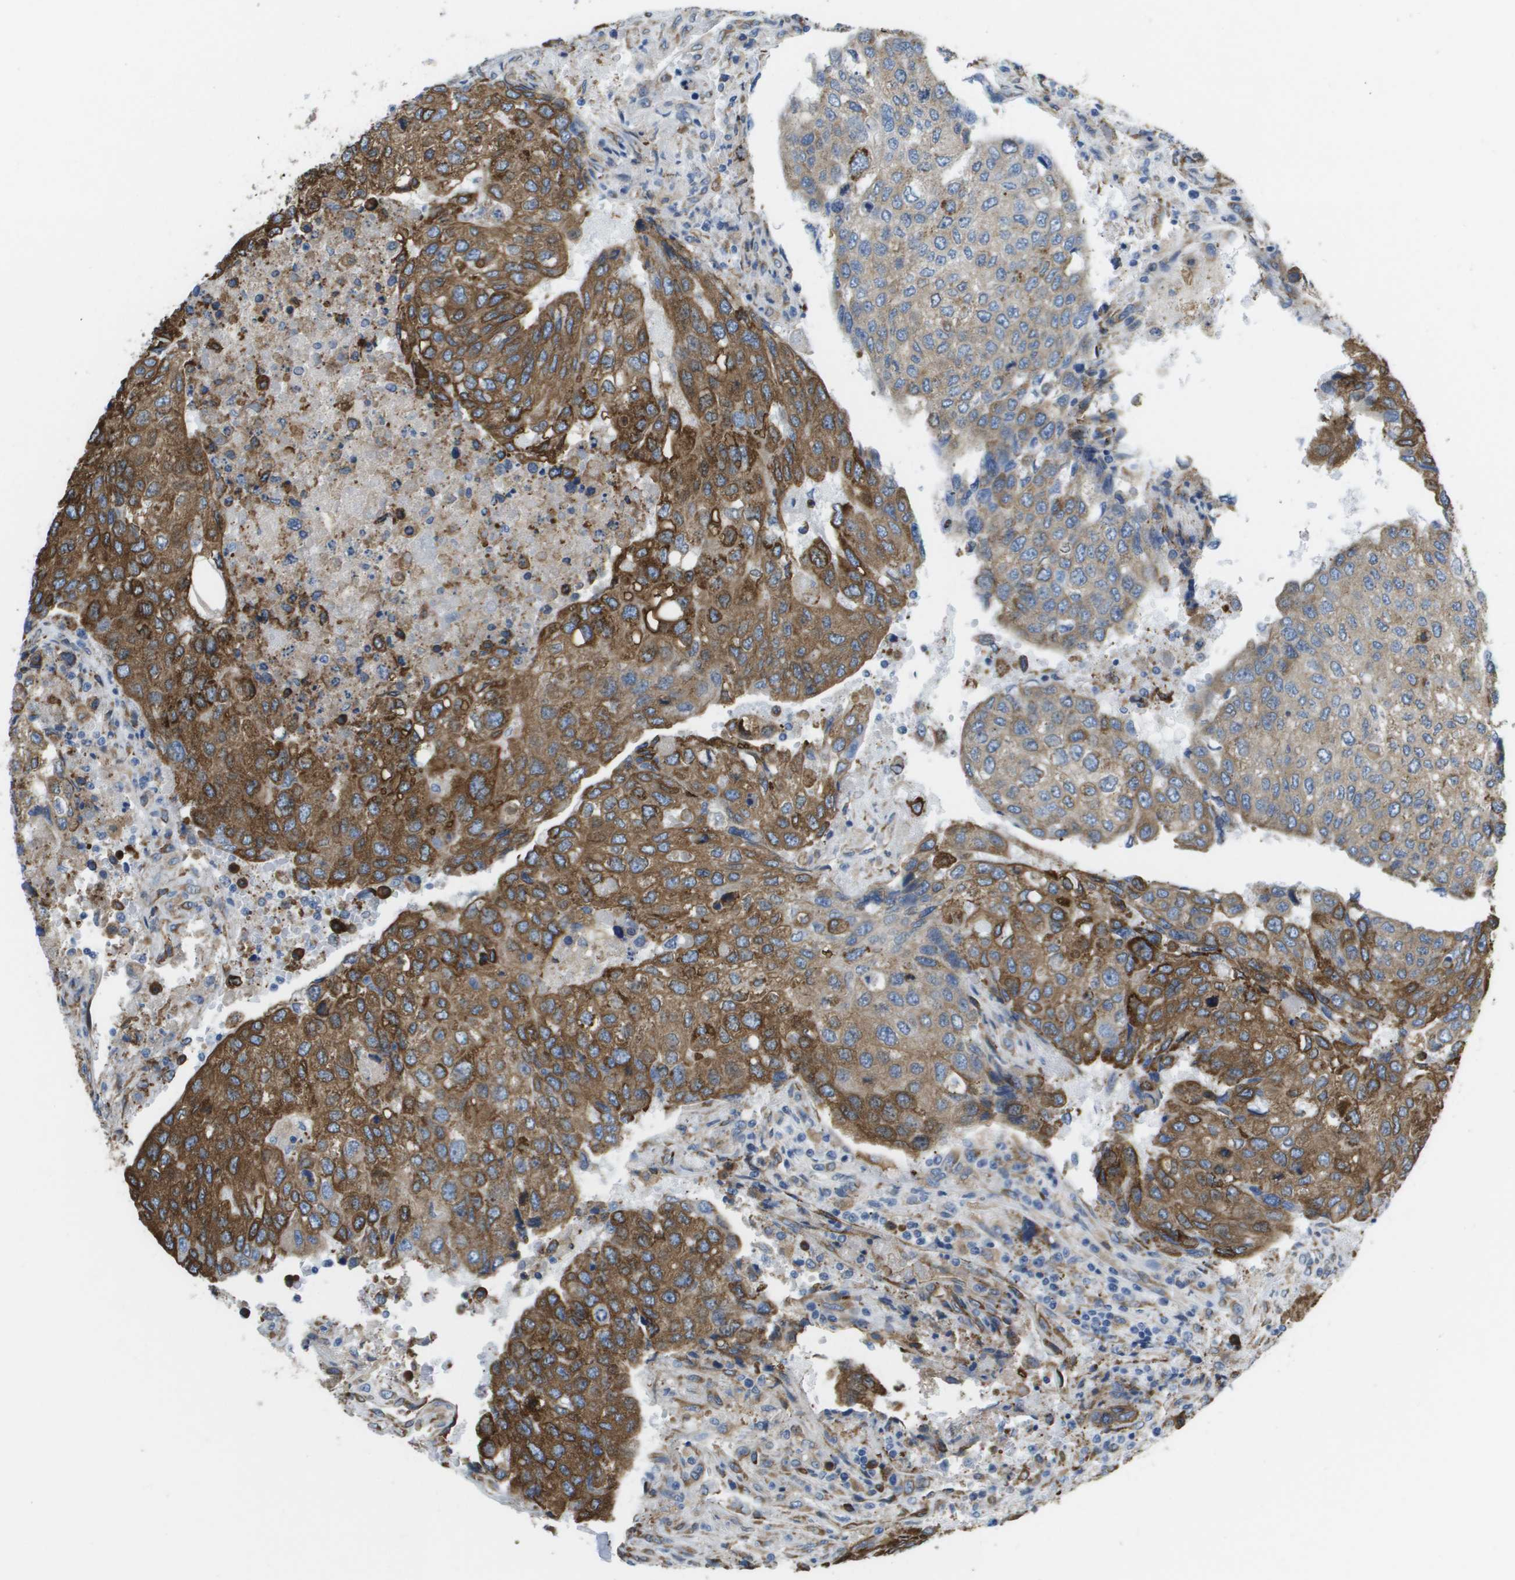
{"staining": {"intensity": "moderate", "quantity": ">75%", "location": "cytoplasmic/membranous"}, "tissue": "urothelial cancer", "cell_type": "Tumor cells", "image_type": "cancer", "snomed": [{"axis": "morphology", "description": "Urothelial carcinoma, High grade"}, {"axis": "topography", "description": "Lymph node"}, {"axis": "topography", "description": "Urinary bladder"}], "caption": "Moderate cytoplasmic/membranous staining for a protein is present in approximately >75% of tumor cells of urothelial cancer using immunohistochemistry.", "gene": "ST3GAL2", "patient": {"sex": "male", "age": 51}}